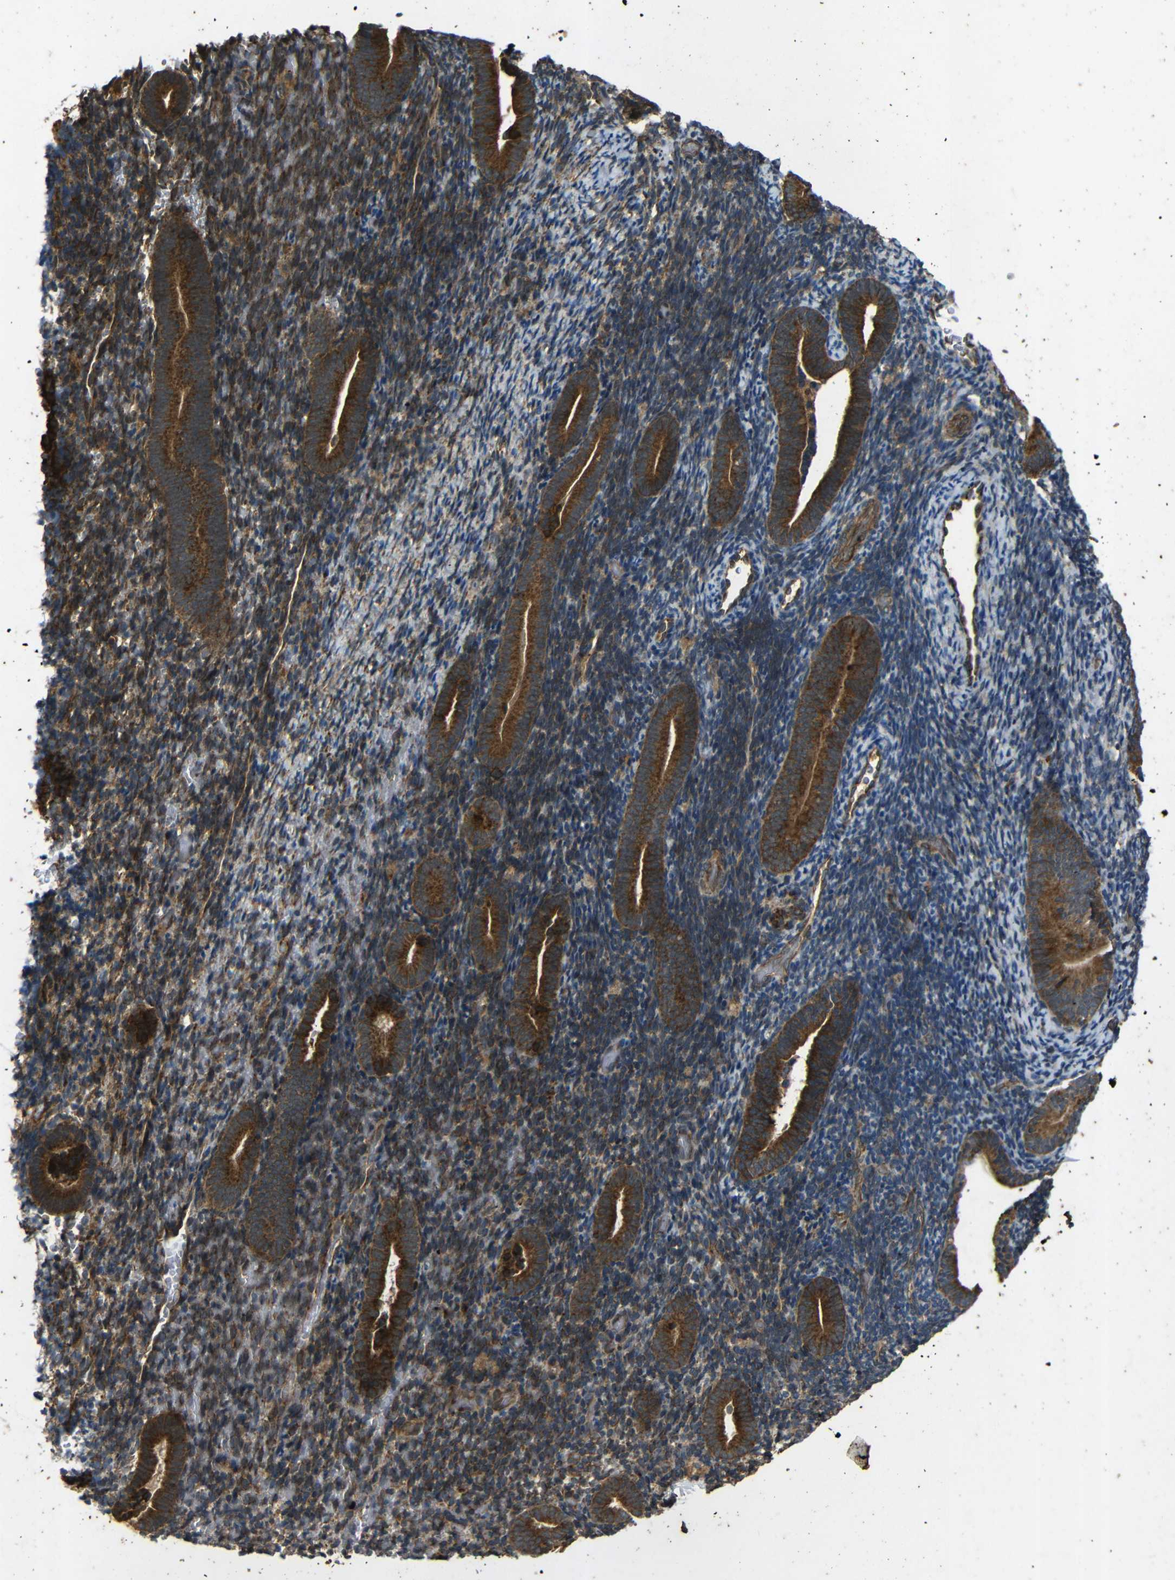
{"staining": {"intensity": "moderate", "quantity": "25%-75%", "location": "cytoplasmic/membranous"}, "tissue": "endometrium", "cell_type": "Cells in endometrial stroma", "image_type": "normal", "snomed": [{"axis": "morphology", "description": "Normal tissue, NOS"}, {"axis": "topography", "description": "Endometrium"}], "caption": "Brown immunohistochemical staining in benign endometrium reveals moderate cytoplasmic/membranous expression in about 25%-75% of cells in endometrial stroma. (DAB IHC with brightfield microscopy, high magnification).", "gene": "TRPC1", "patient": {"sex": "female", "age": 51}}